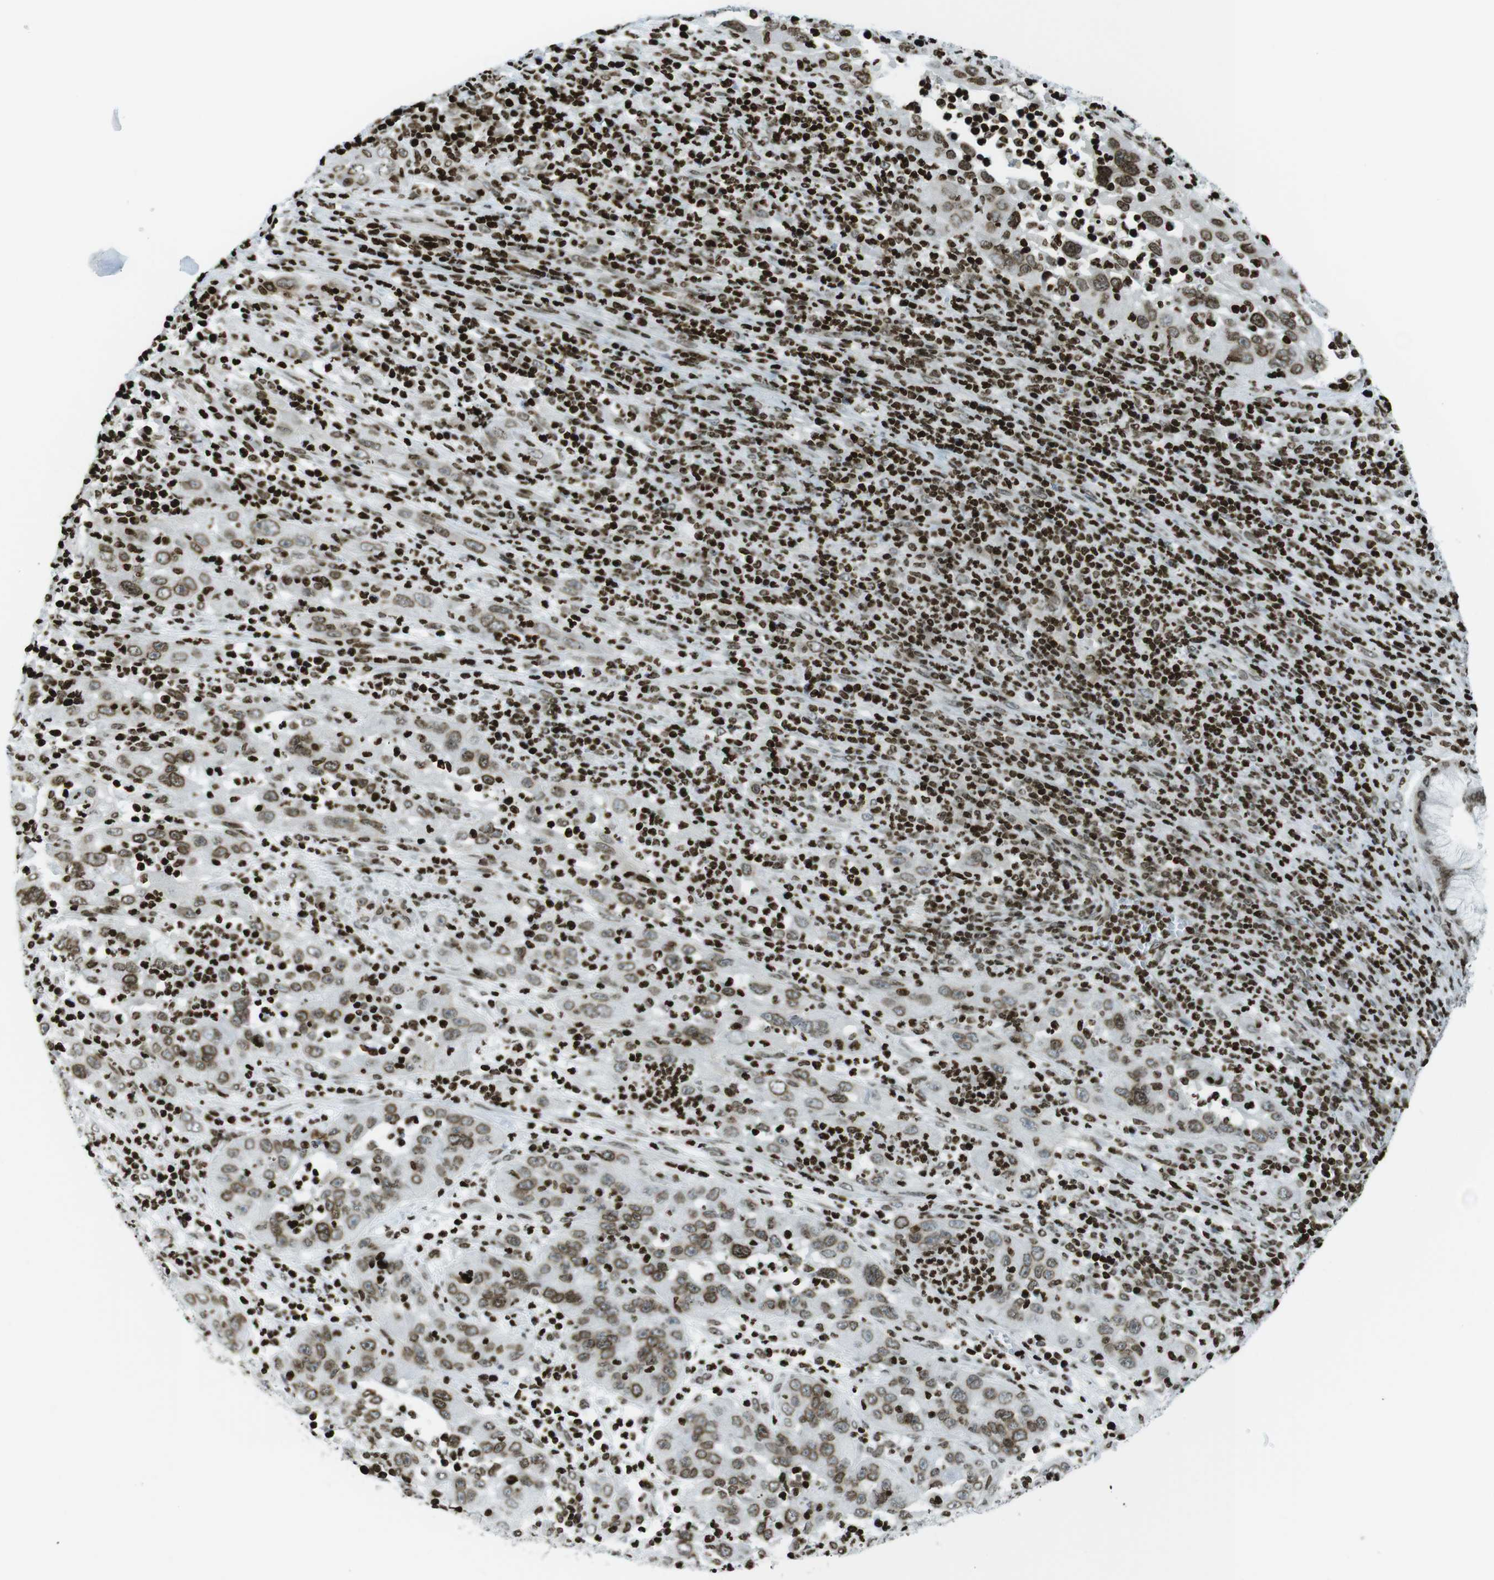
{"staining": {"intensity": "moderate", "quantity": ">75%", "location": "nuclear"}, "tissue": "cervical cancer", "cell_type": "Tumor cells", "image_type": "cancer", "snomed": [{"axis": "morphology", "description": "Squamous cell carcinoma, NOS"}, {"axis": "topography", "description": "Cervix"}], "caption": "Moderate nuclear staining for a protein is appreciated in about >75% of tumor cells of cervical cancer (squamous cell carcinoma) using IHC.", "gene": "H2AC8", "patient": {"sex": "female", "age": 32}}